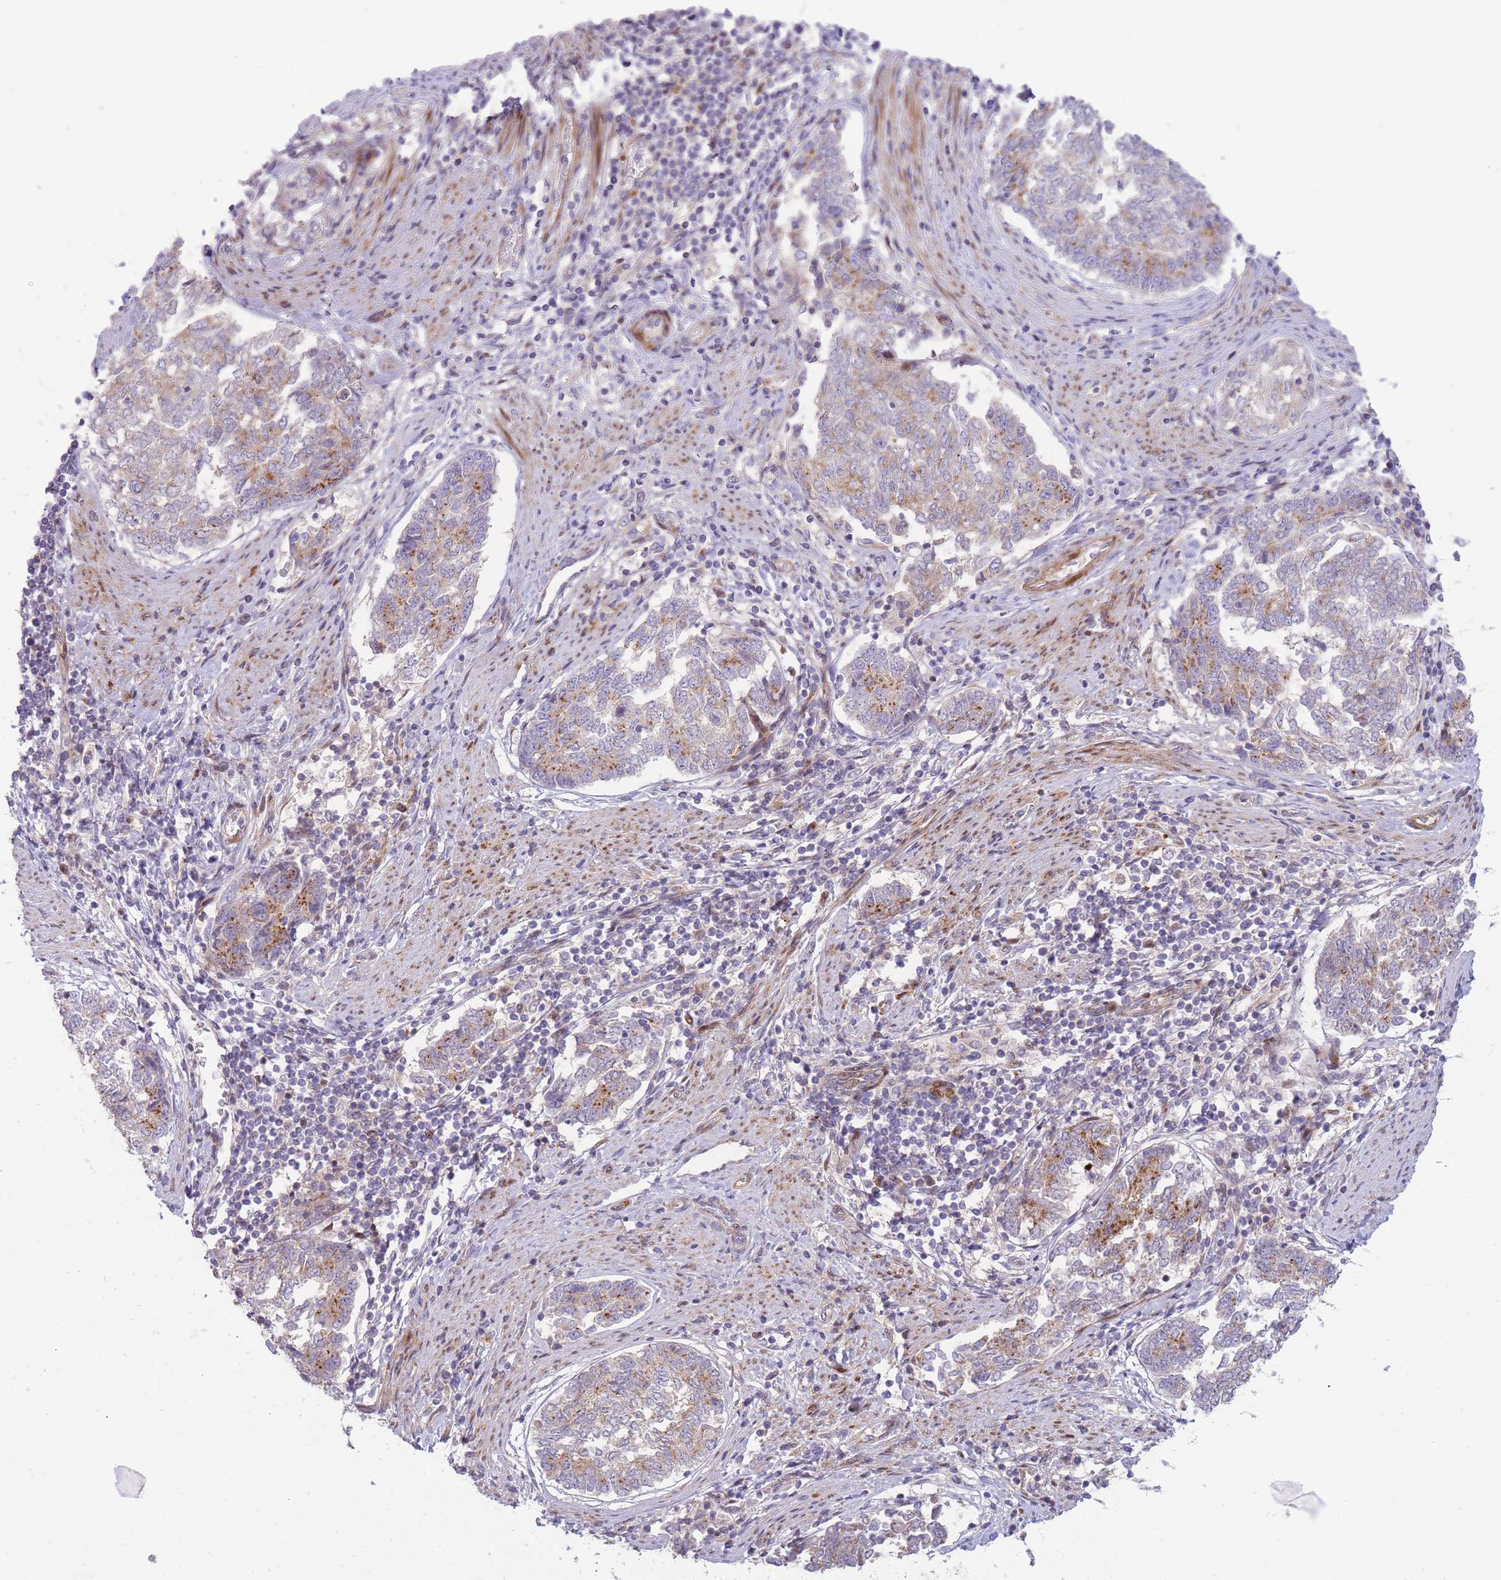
{"staining": {"intensity": "moderate", "quantity": "25%-75%", "location": "cytoplasmic/membranous"}, "tissue": "endometrial cancer", "cell_type": "Tumor cells", "image_type": "cancer", "snomed": [{"axis": "morphology", "description": "Adenocarcinoma, NOS"}, {"axis": "topography", "description": "Endometrium"}], "caption": "Immunohistochemistry (IHC) micrograph of human adenocarcinoma (endometrial) stained for a protein (brown), which demonstrates medium levels of moderate cytoplasmic/membranous positivity in approximately 25%-75% of tumor cells.", "gene": "ATP5MC2", "patient": {"sex": "female", "age": 80}}